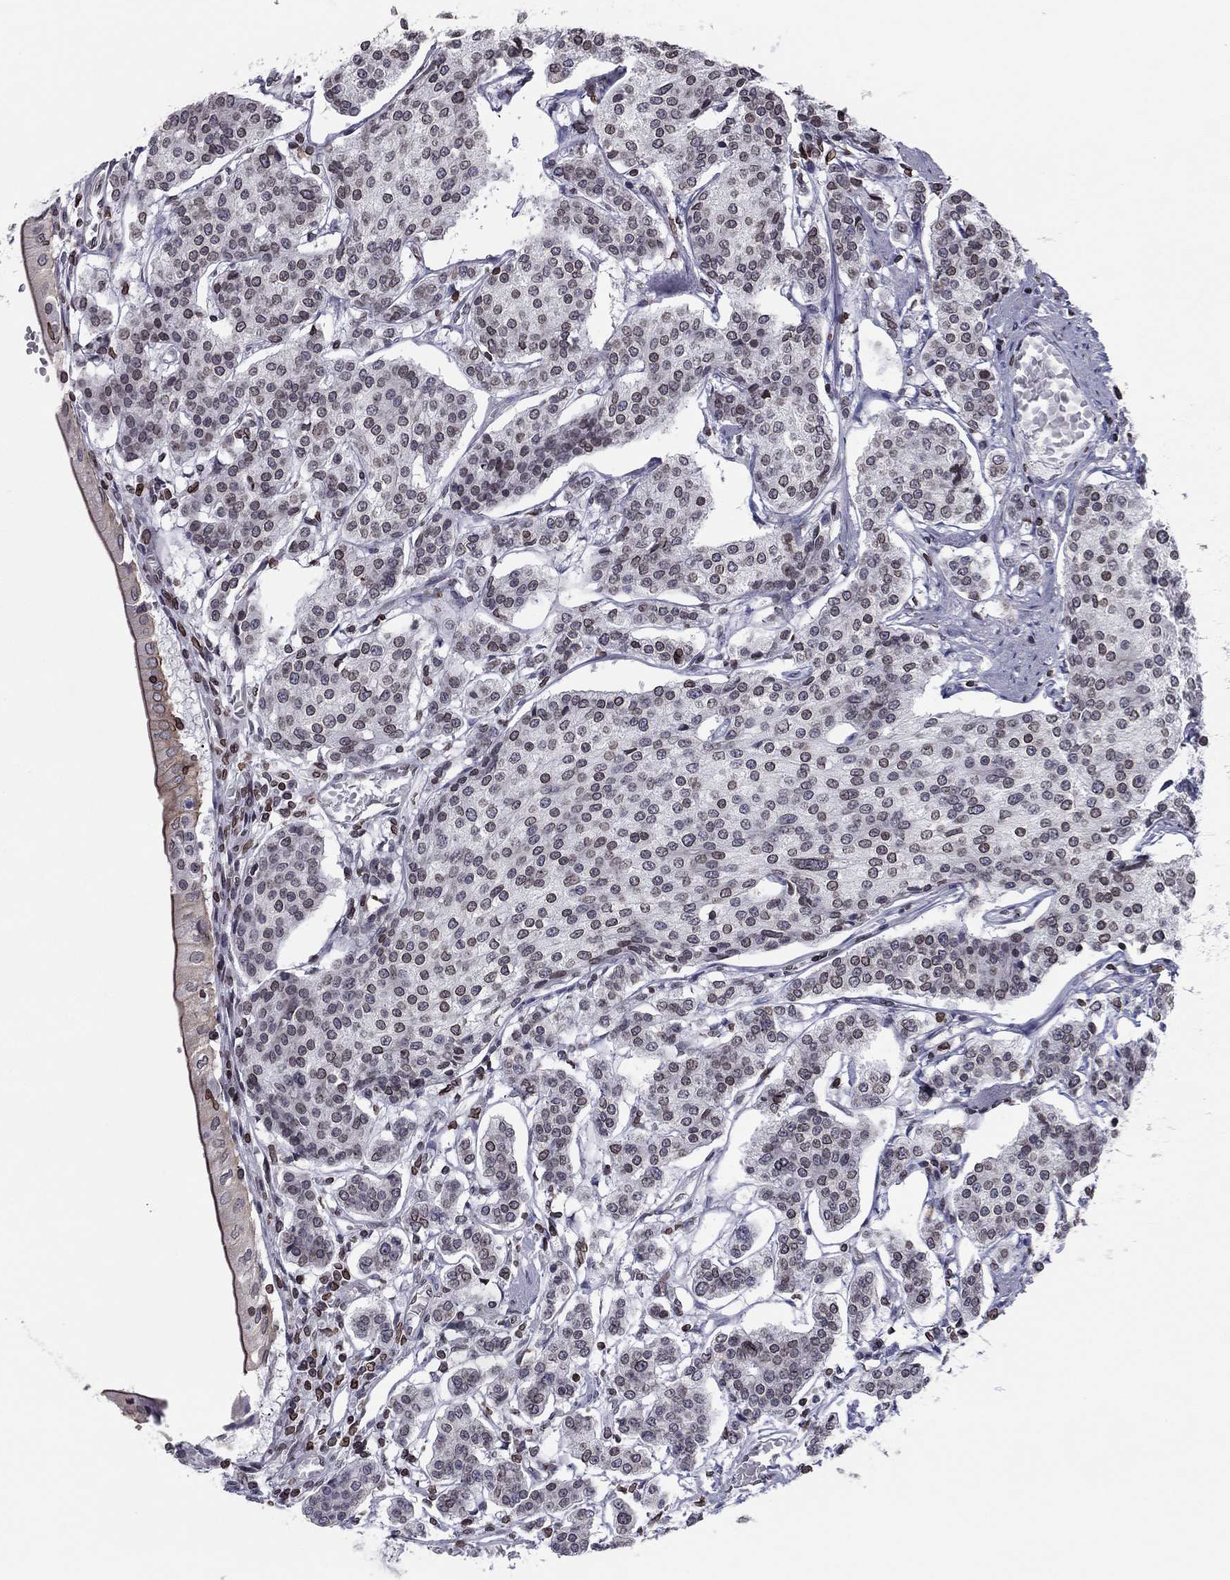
{"staining": {"intensity": "weak", "quantity": "25%-75%", "location": "cytoplasmic/membranous,nuclear"}, "tissue": "carcinoid", "cell_type": "Tumor cells", "image_type": "cancer", "snomed": [{"axis": "morphology", "description": "Carcinoid, malignant, NOS"}, {"axis": "topography", "description": "Small intestine"}], "caption": "Tumor cells demonstrate weak cytoplasmic/membranous and nuclear positivity in approximately 25%-75% of cells in carcinoid. The staining was performed using DAB (3,3'-diaminobenzidine), with brown indicating positive protein expression. Nuclei are stained blue with hematoxylin.", "gene": "ESPL1", "patient": {"sex": "female", "age": 65}}